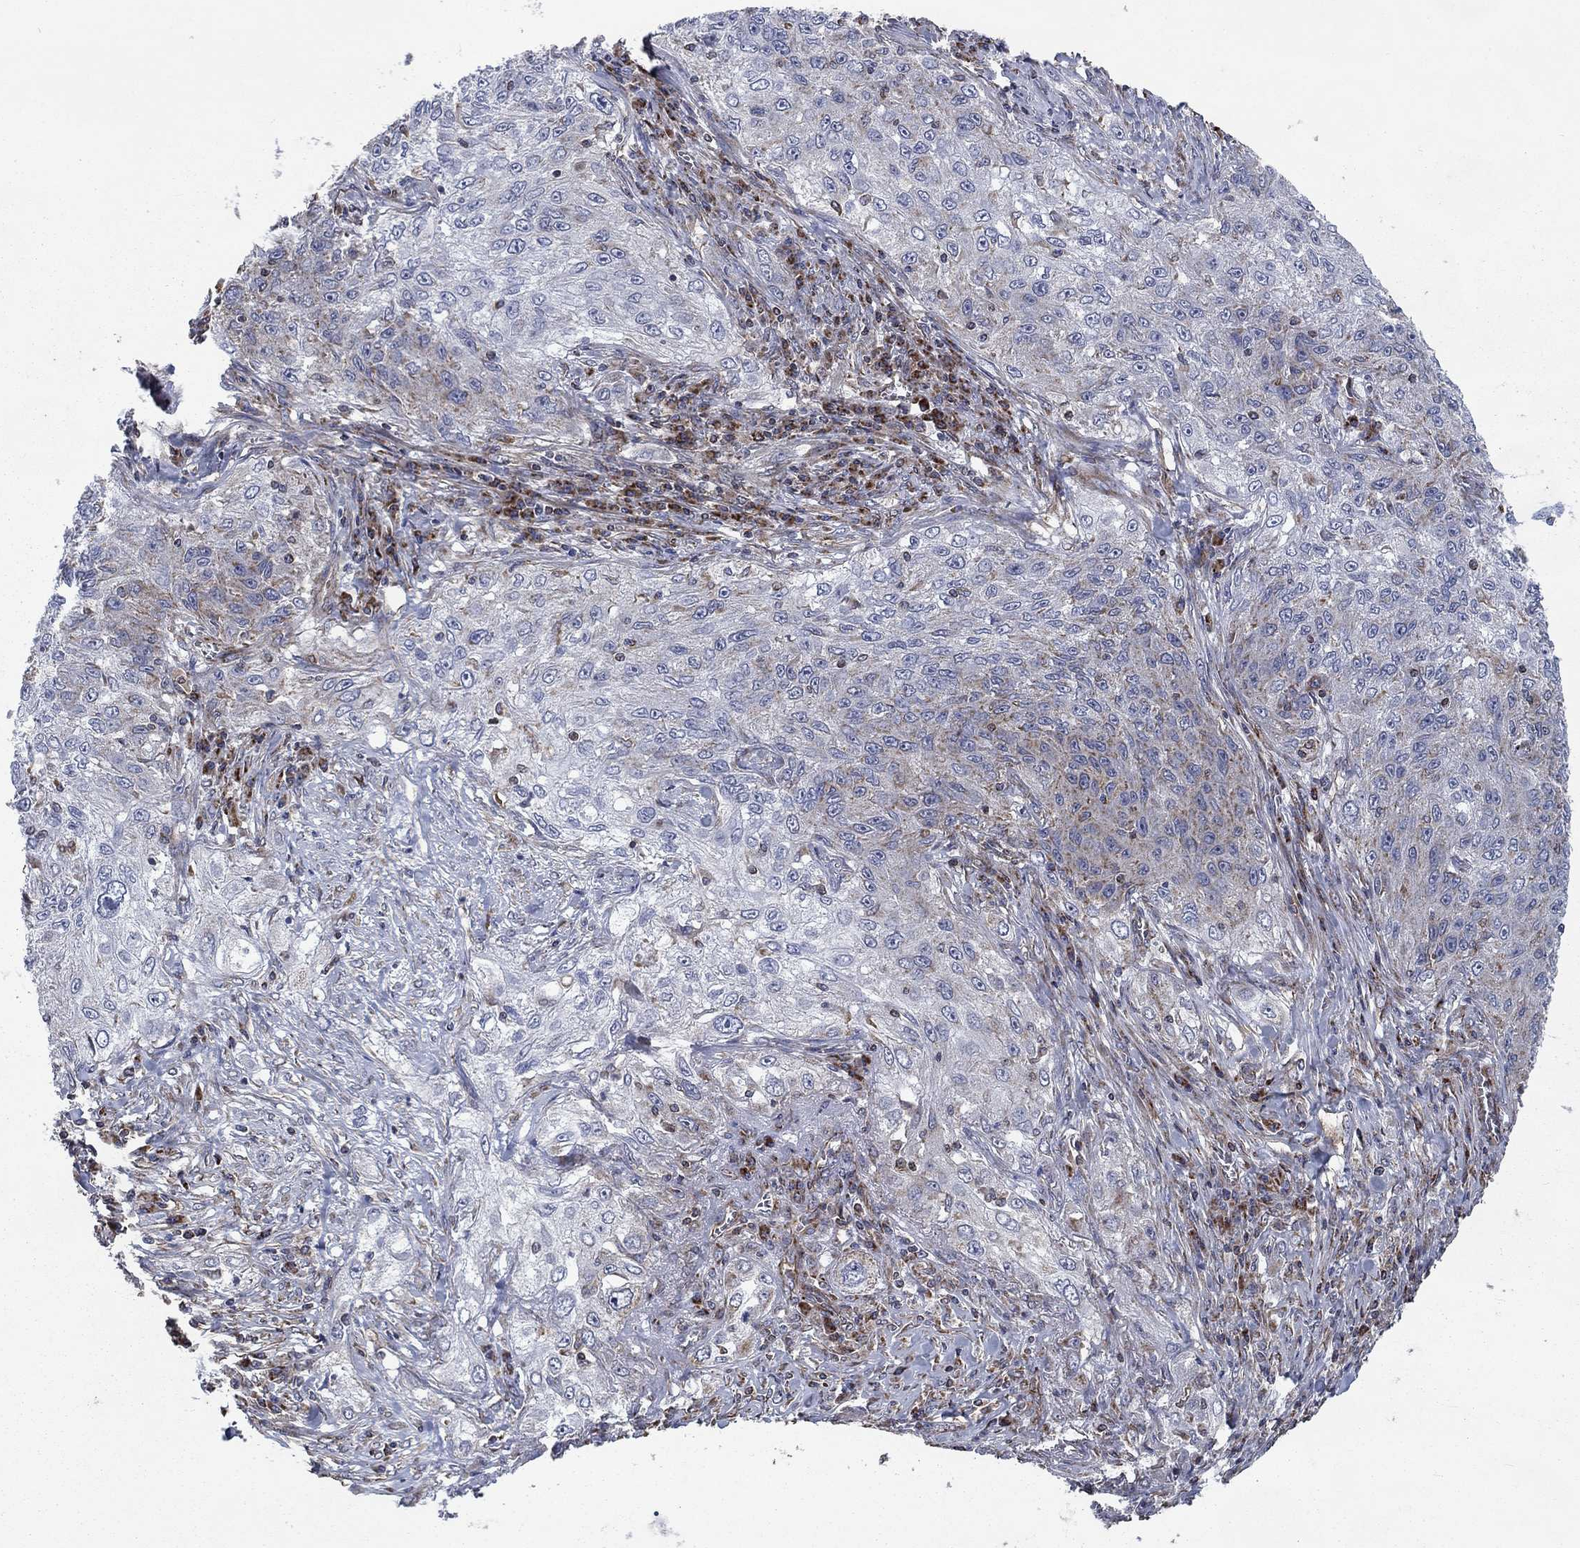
{"staining": {"intensity": "negative", "quantity": "none", "location": "none"}, "tissue": "lung cancer", "cell_type": "Tumor cells", "image_type": "cancer", "snomed": [{"axis": "morphology", "description": "Squamous cell carcinoma, NOS"}, {"axis": "topography", "description": "Lung"}], "caption": "This is an immunohistochemistry image of human lung squamous cell carcinoma. There is no staining in tumor cells.", "gene": "NDUFC1", "patient": {"sex": "female", "age": 69}}